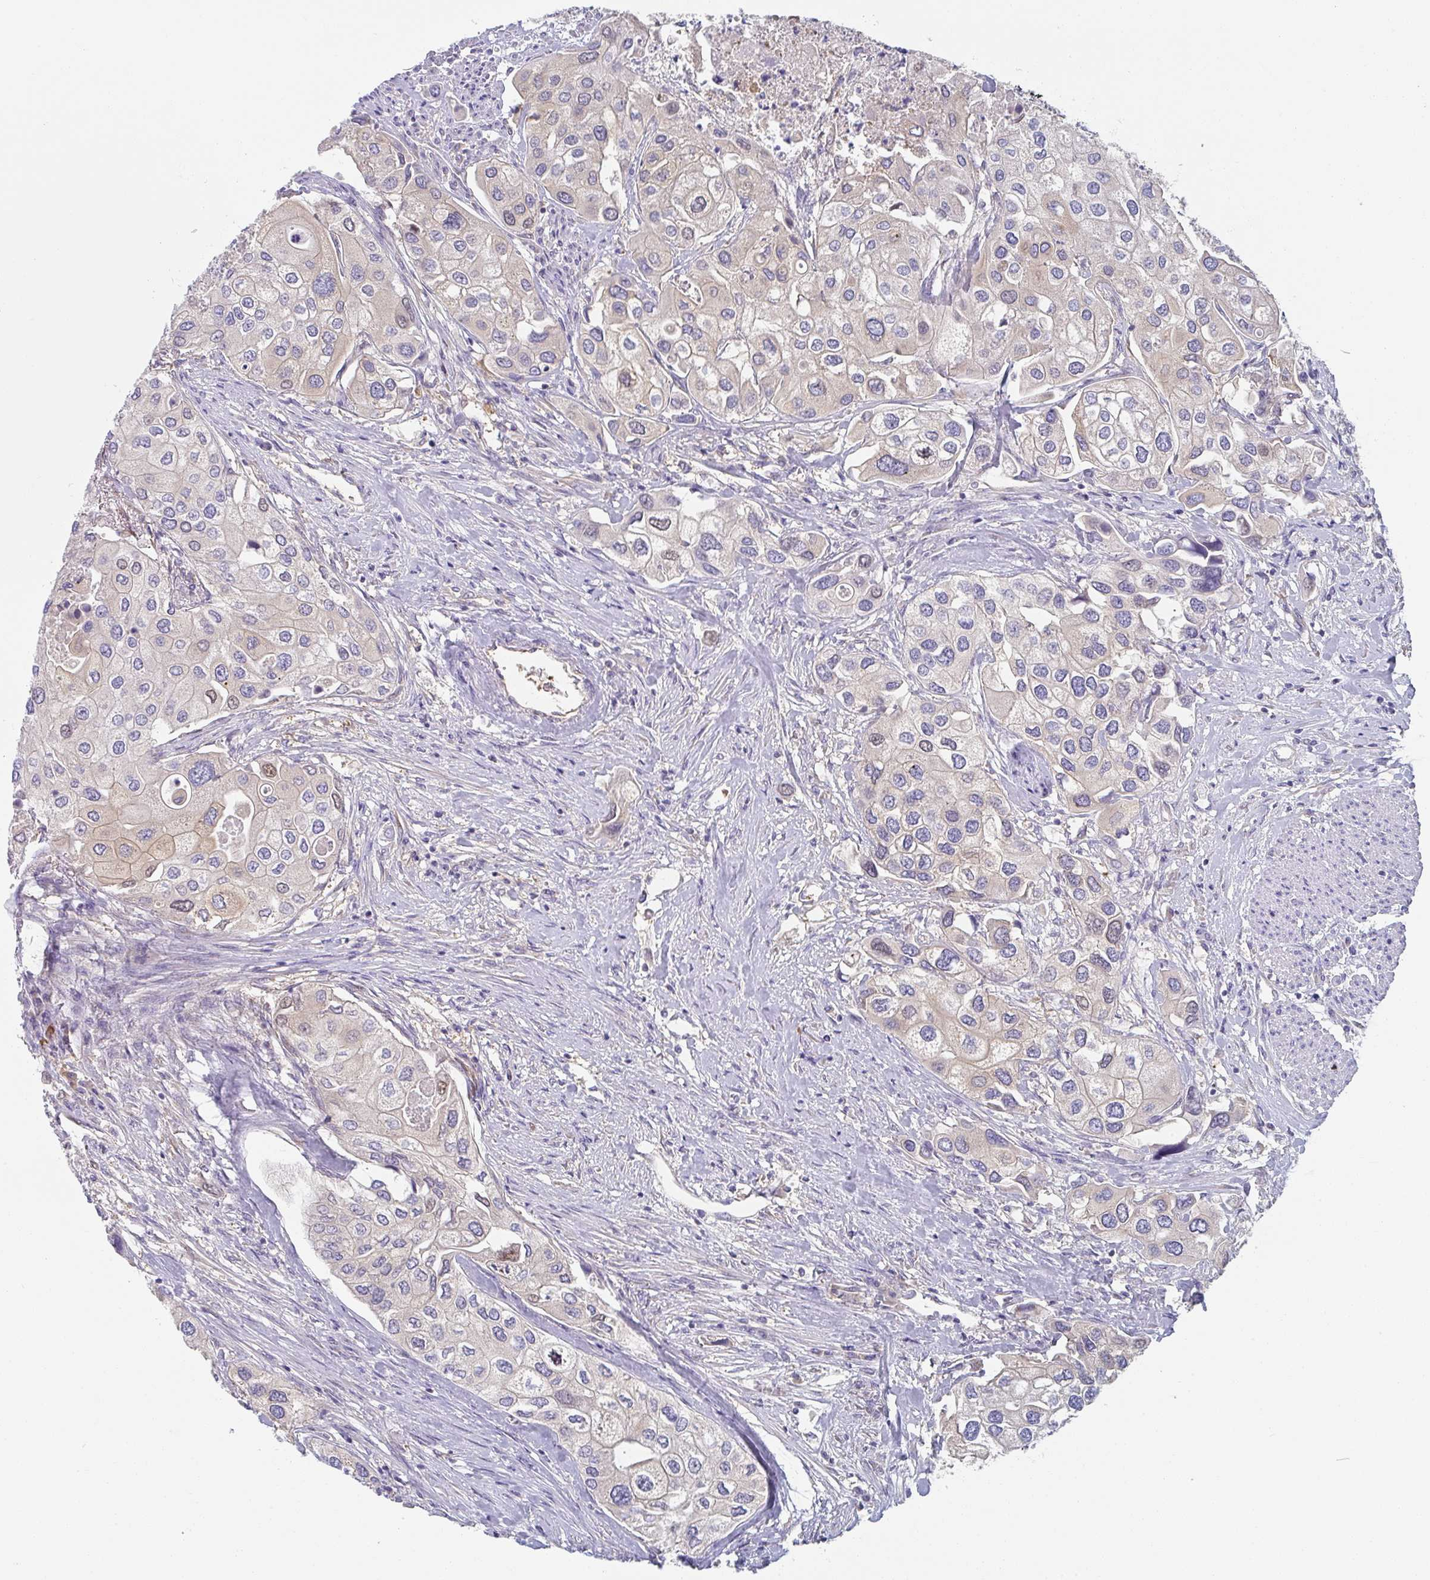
{"staining": {"intensity": "negative", "quantity": "none", "location": "none"}, "tissue": "urothelial cancer", "cell_type": "Tumor cells", "image_type": "cancer", "snomed": [{"axis": "morphology", "description": "Urothelial carcinoma, High grade"}, {"axis": "topography", "description": "Urinary bladder"}], "caption": "Protein analysis of urothelial cancer reveals no significant staining in tumor cells.", "gene": "AMPD2", "patient": {"sex": "male", "age": 64}}